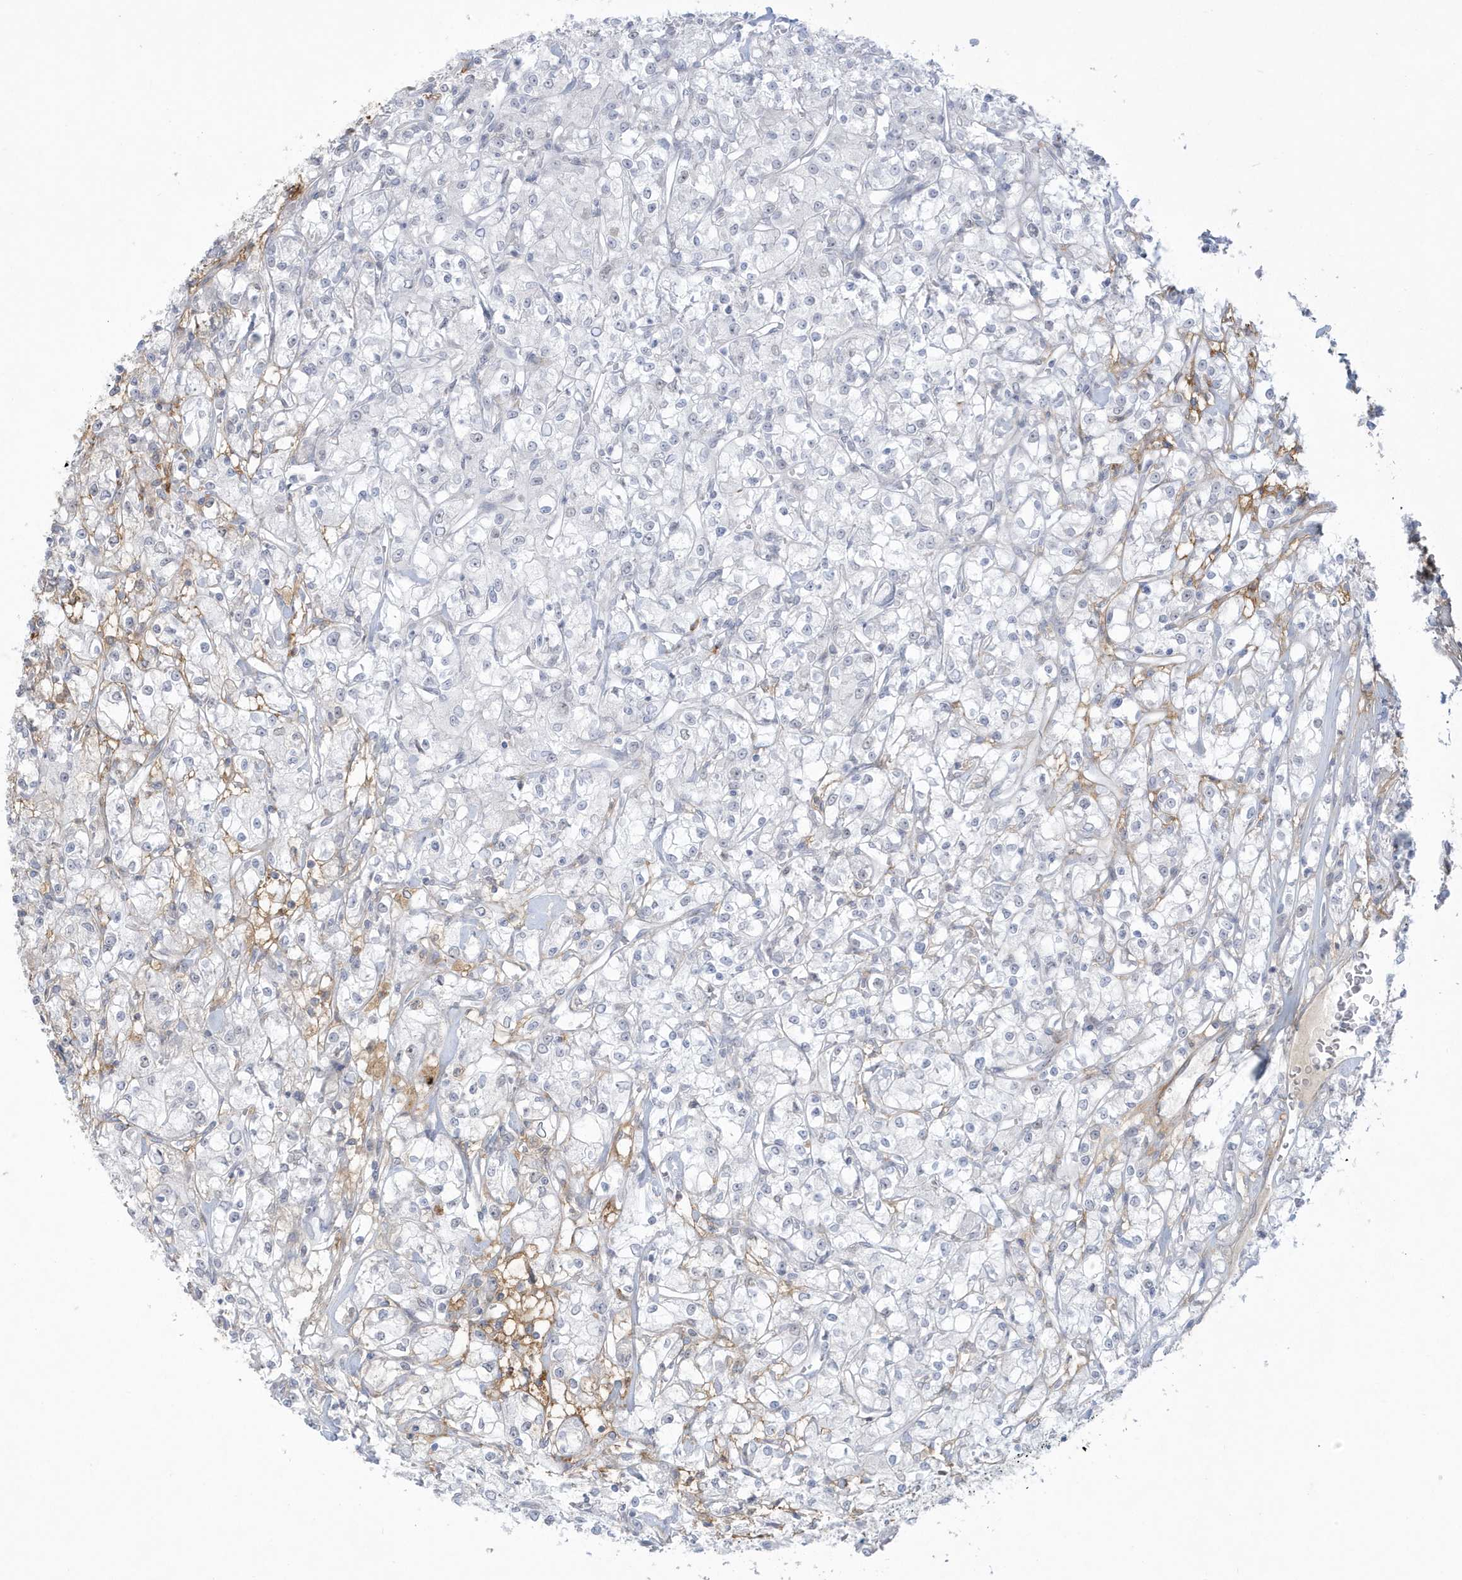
{"staining": {"intensity": "negative", "quantity": "none", "location": "none"}, "tissue": "renal cancer", "cell_type": "Tumor cells", "image_type": "cancer", "snomed": [{"axis": "morphology", "description": "Adenocarcinoma, NOS"}, {"axis": "topography", "description": "Kidney"}], "caption": "DAB immunohistochemical staining of human renal adenocarcinoma reveals no significant positivity in tumor cells. (DAB (3,3'-diaminobenzidine) immunohistochemistry (IHC) with hematoxylin counter stain).", "gene": "HERC6", "patient": {"sex": "female", "age": 59}}